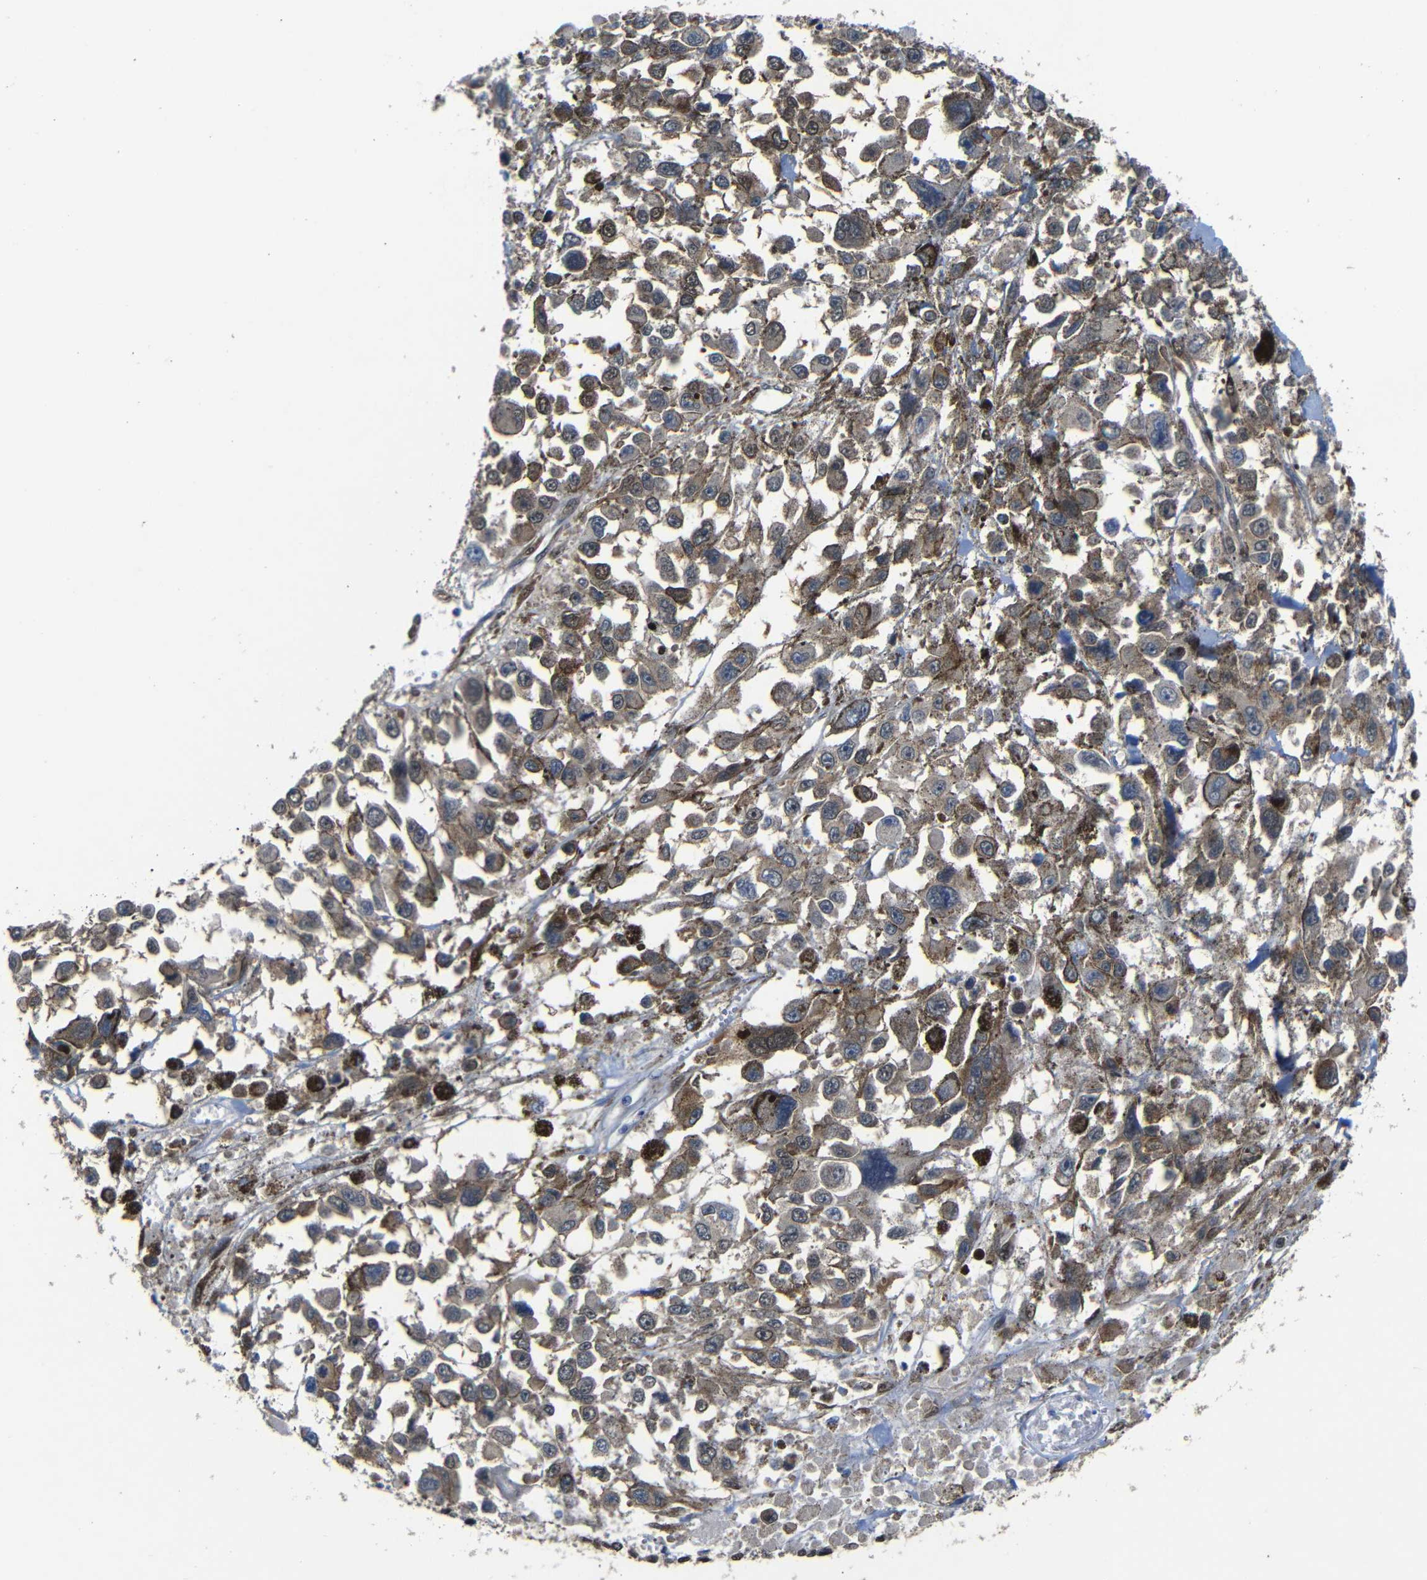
{"staining": {"intensity": "weak", "quantity": "<25%", "location": "cytoplasmic/membranous"}, "tissue": "melanoma", "cell_type": "Tumor cells", "image_type": "cancer", "snomed": [{"axis": "morphology", "description": "Malignant melanoma, Metastatic site"}, {"axis": "topography", "description": "Lymph node"}], "caption": "High magnification brightfield microscopy of melanoma stained with DAB (brown) and counterstained with hematoxylin (blue): tumor cells show no significant positivity.", "gene": "YAP1", "patient": {"sex": "male", "age": 59}}